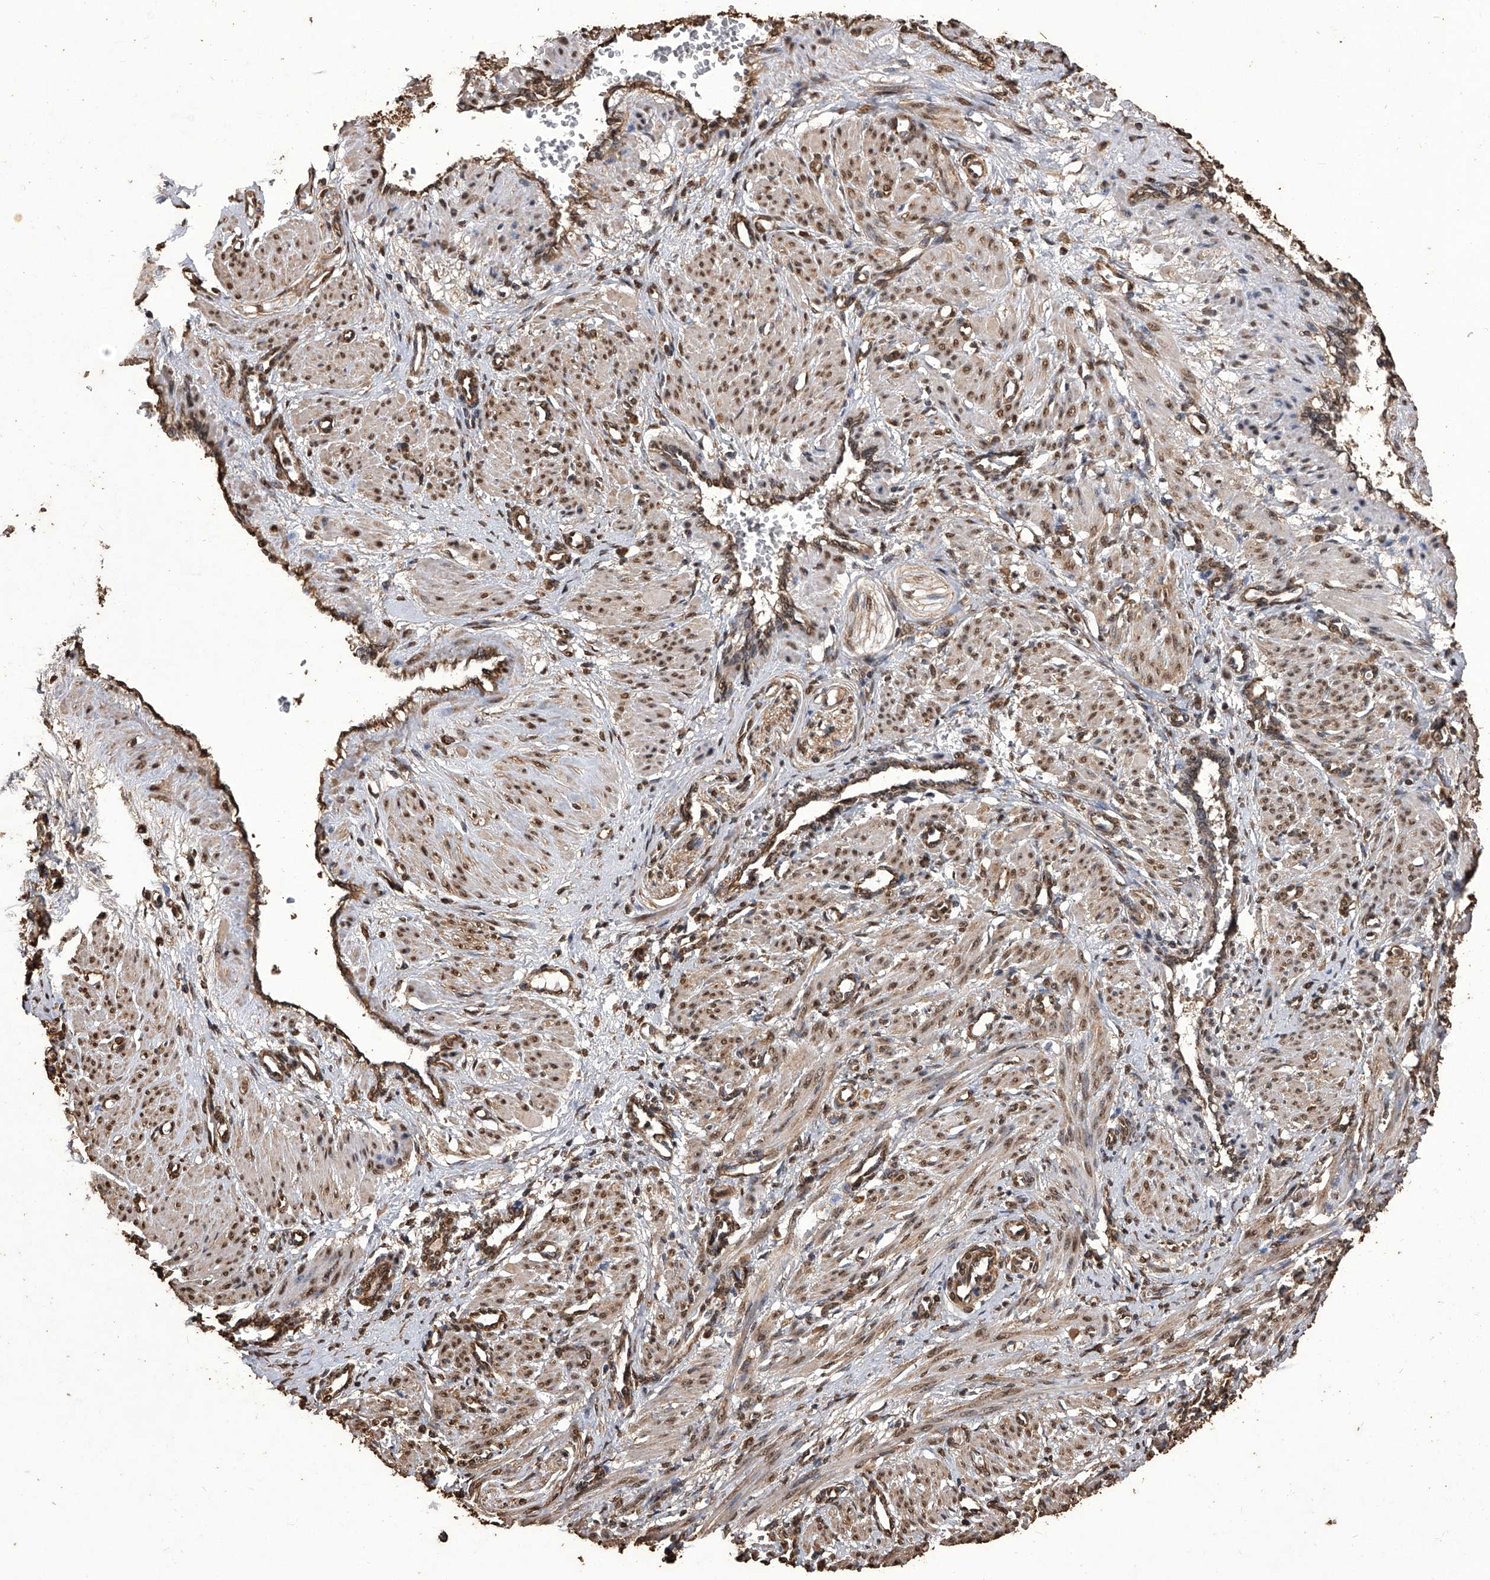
{"staining": {"intensity": "moderate", "quantity": ">75%", "location": "cytoplasmic/membranous,nuclear"}, "tissue": "smooth muscle", "cell_type": "Smooth muscle cells", "image_type": "normal", "snomed": [{"axis": "morphology", "description": "Normal tissue, NOS"}, {"axis": "topography", "description": "Endometrium"}], "caption": "Smooth muscle stained with DAB immunohistochemistry displays medium levels of moderate cytoplasmic/membranous,nuclear expression in about >75% of smooth muscle cells.", "gene": "FBXL4", "patient": {"sex": "female", "age": 33}}